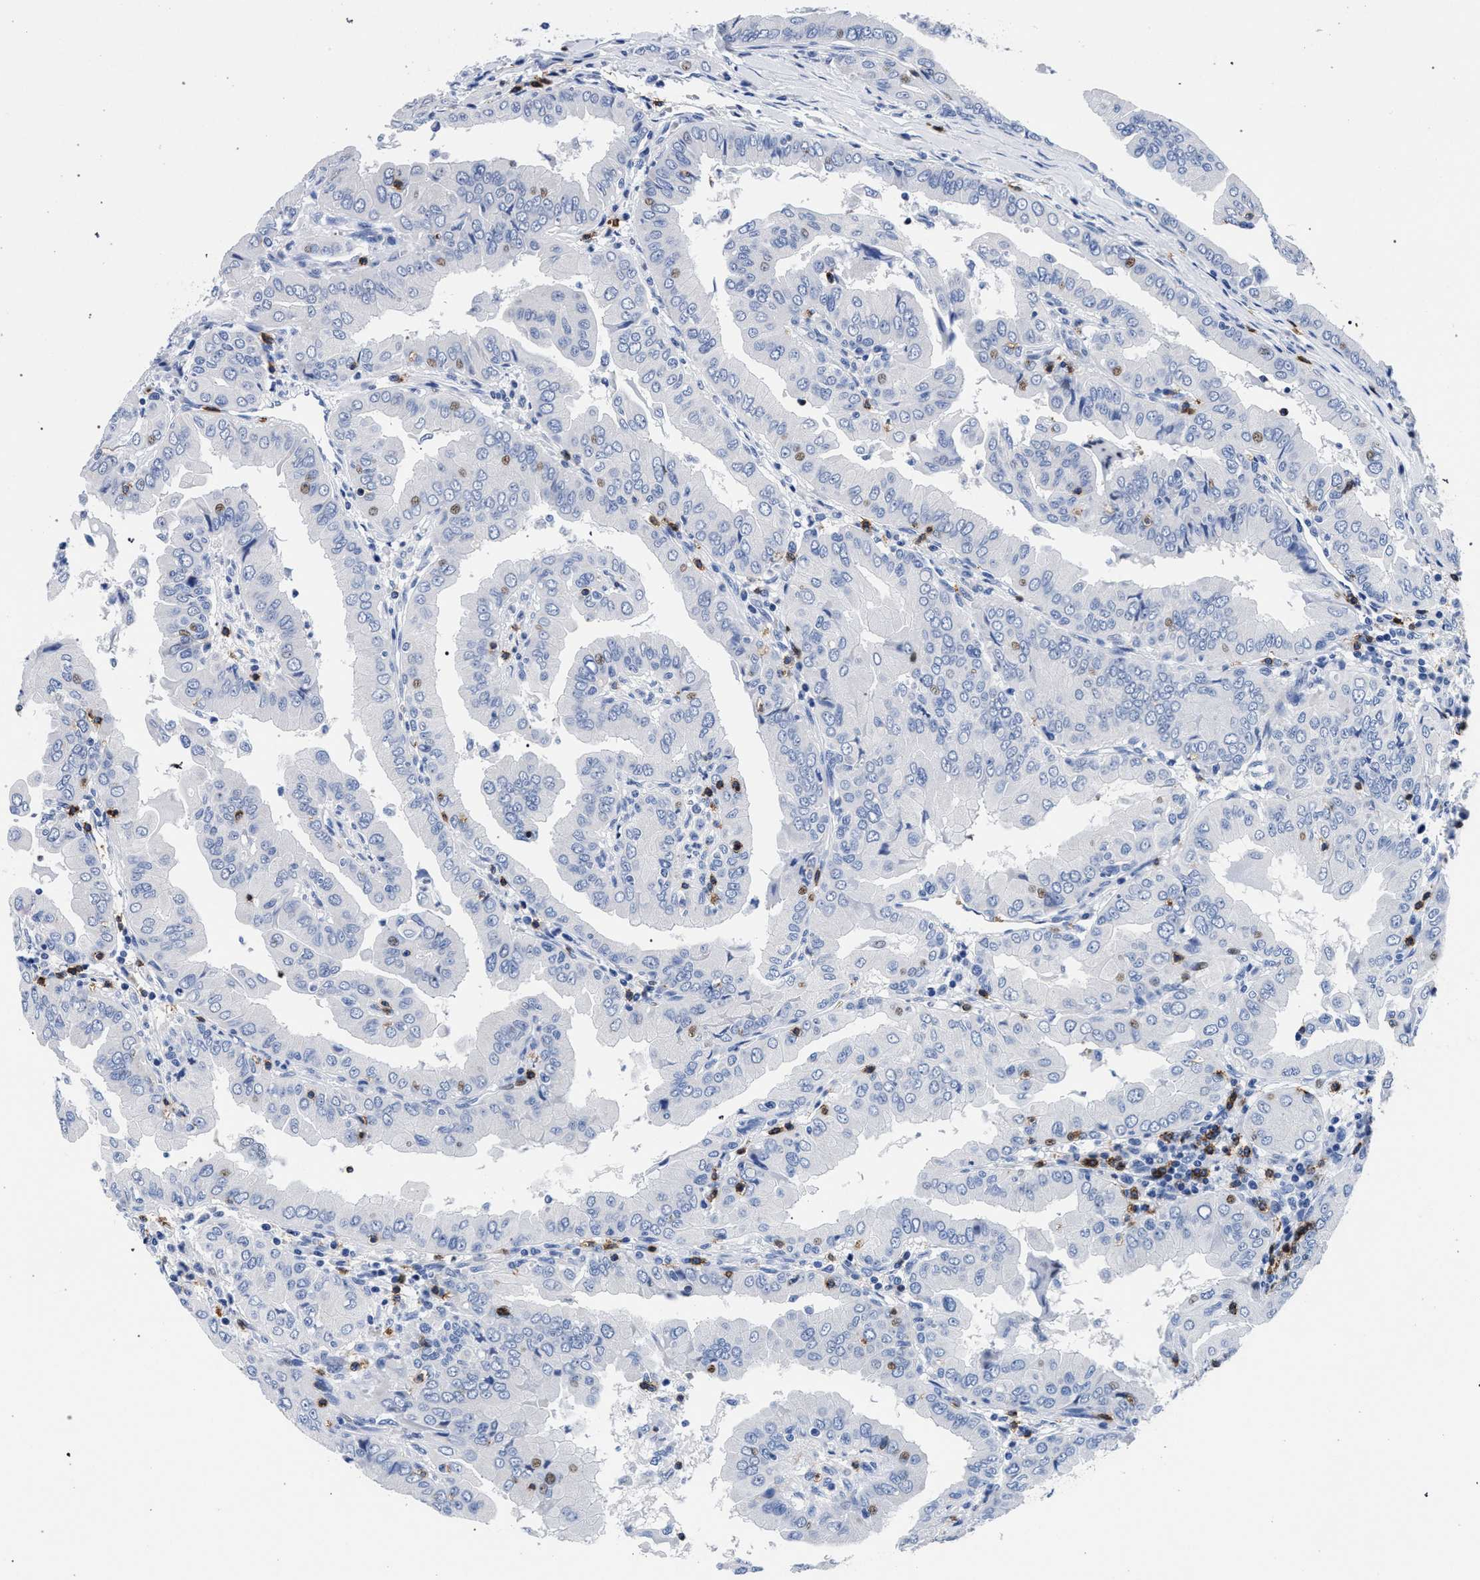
{"staining": {"intensity": "weak", "quantity": "<25%", "location": "nuclear"}, "tissue": "thyroid cancer", "cell_type": "Tumor cells", "image_type": "cancer", "snomed": [{"axis": "morphology", "description": "Papillary adenocarcinoma, NOS"}, {"axis": "topography", "description": "Thyroid gland"}], "caption": "The photomicrograph exhibits no staining of tumor cells in thyroid cancer (papillary adenocarcinoma). (Stains: DAB immunohistochemistry (IHC) with hematoxylin counter stain, Microscopy: brightfield microscopy at high magnification).", "gene": "KLRK1", "patient": {"sex": "male", "age": 33}}